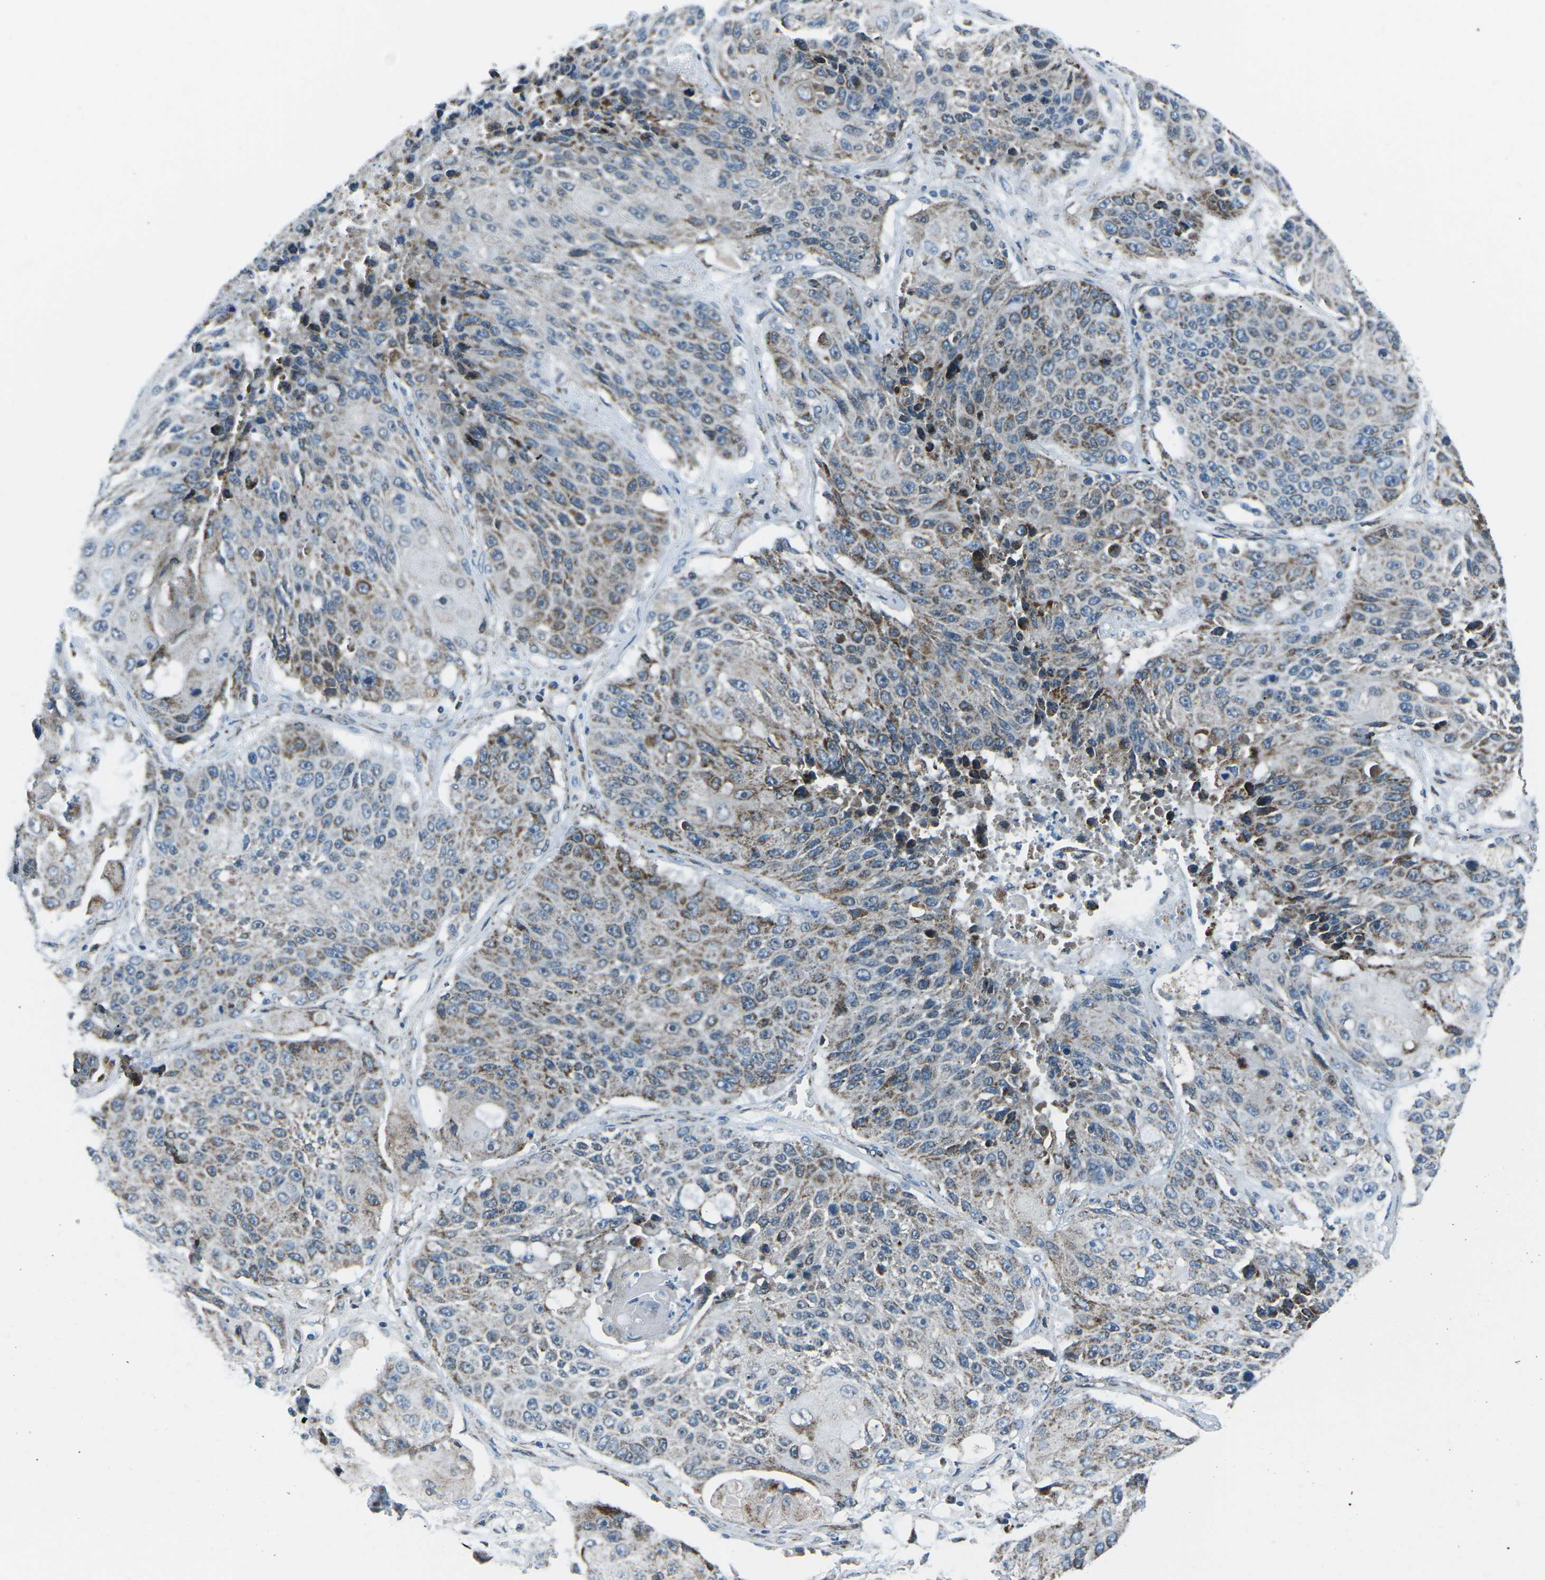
{"staining": {"intensity": "moderate", "quantity": "<25%", "location": "cytoplasmic/membranous"}, "tissue": "lung cancer", "cell_type": "Tumor cells", "image_type": "cancer", "snomed": [{"axis": "morphology", "description": "Squamous cell carcinoma, NOS"}, {"axis": "topography", "description": "Lung"}], "caption": "An image showing moderate cytoplasmic/membranous positivity in approximately <25% of tumor cells in lung squamous cell carcinoma, as visualized by brown immunohistochemical staining.", "gene": "RFESD", "patient": {"sex": "male", "age": 61}}